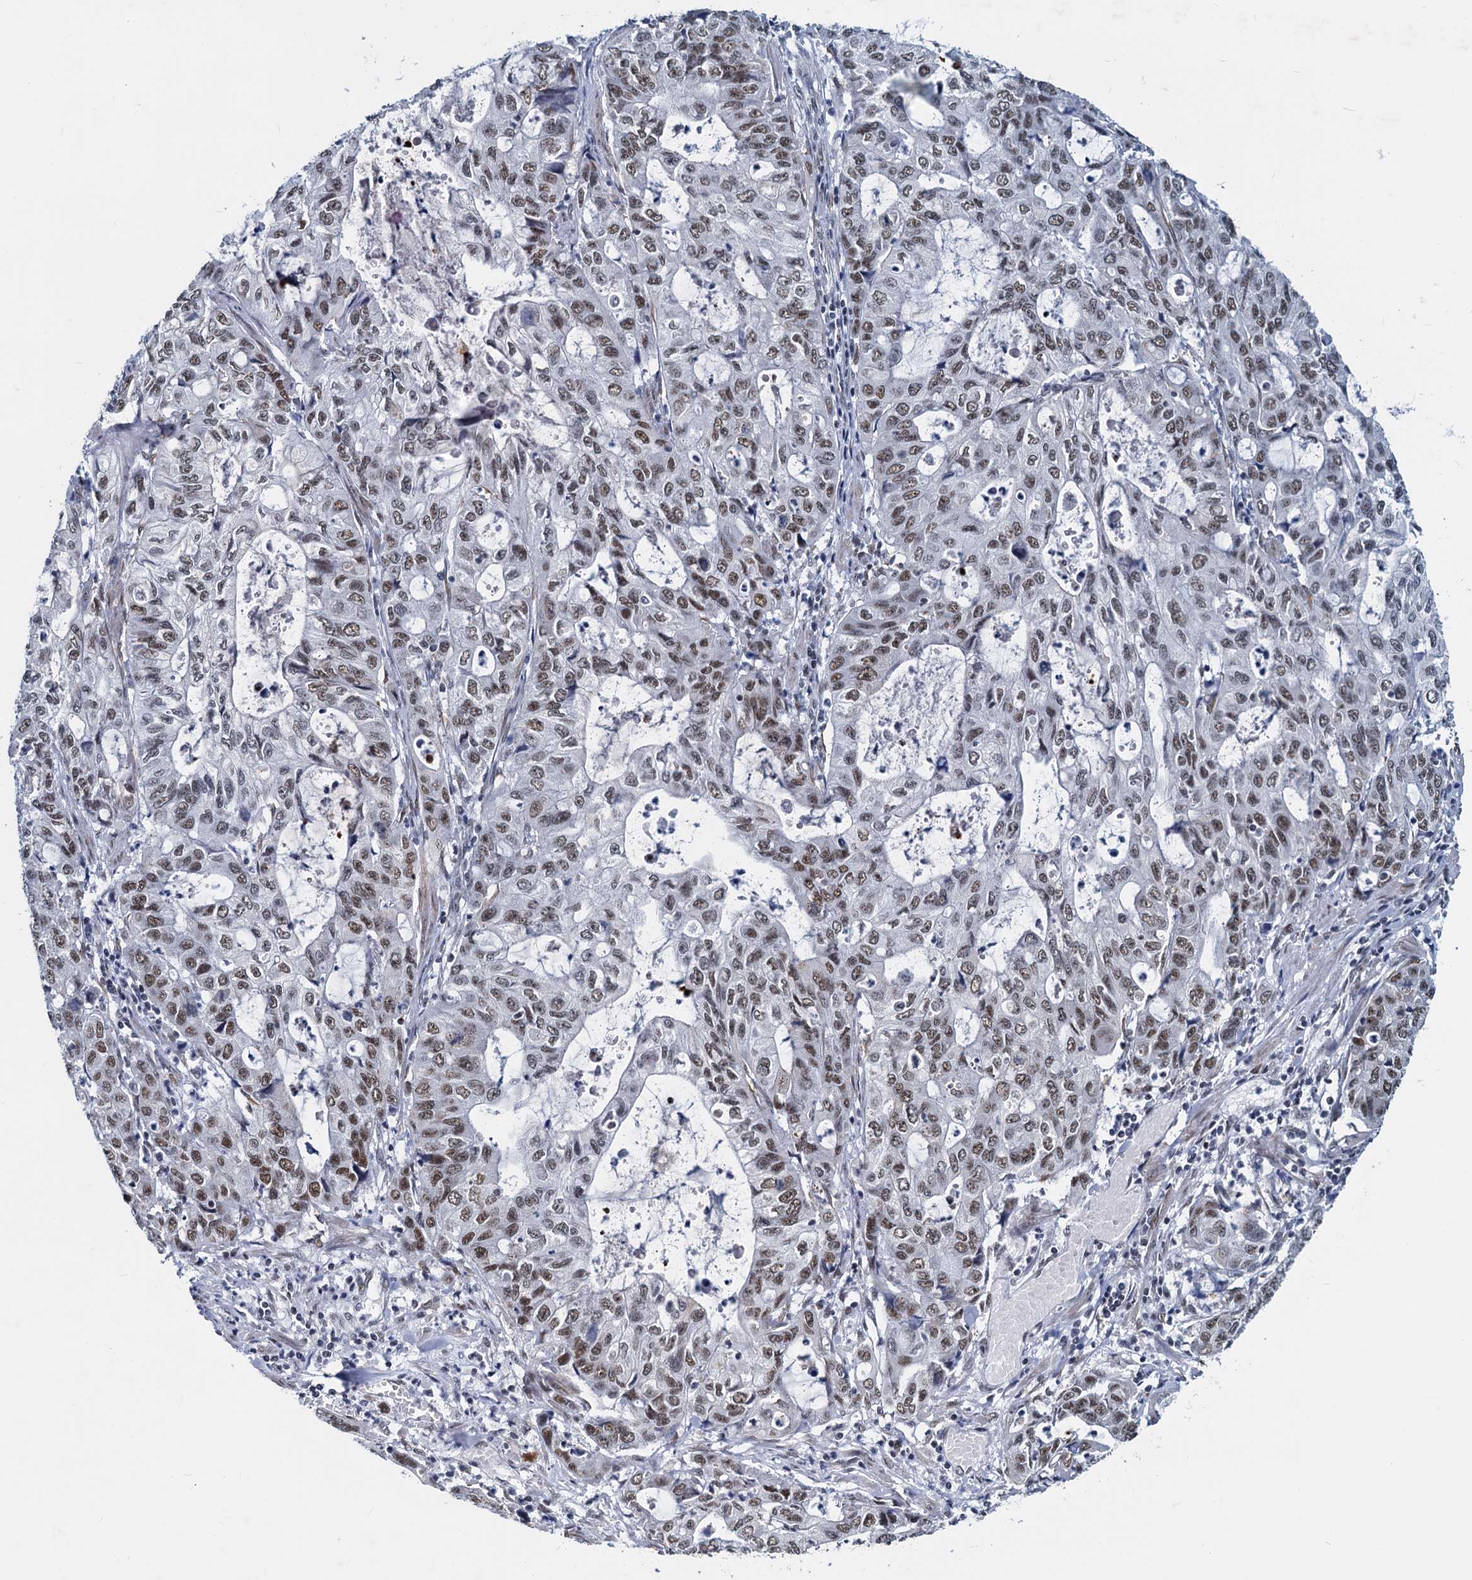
{"staining": {"intensity": "moderate", "quantity": ">75%", "location": "nuclear"}, "tissue": "stomach cancer", "cell_type": "Tumor cells", "image_type": "cancer", "snomed": [{"axis": "morphology", "description": "Adenocarcinoma, NOS"}, {"axis": "topography", "description": "Stomach, upper"}], "caption": "This photomicrograph displays immunohistochemistry (IHC) staining of human stomach adenocarcinoma, with medium moderate nuclear expression in about >75% of tumor cells.", "gene": "METTL14", "patient": {"sex": "female", "age": 52}}